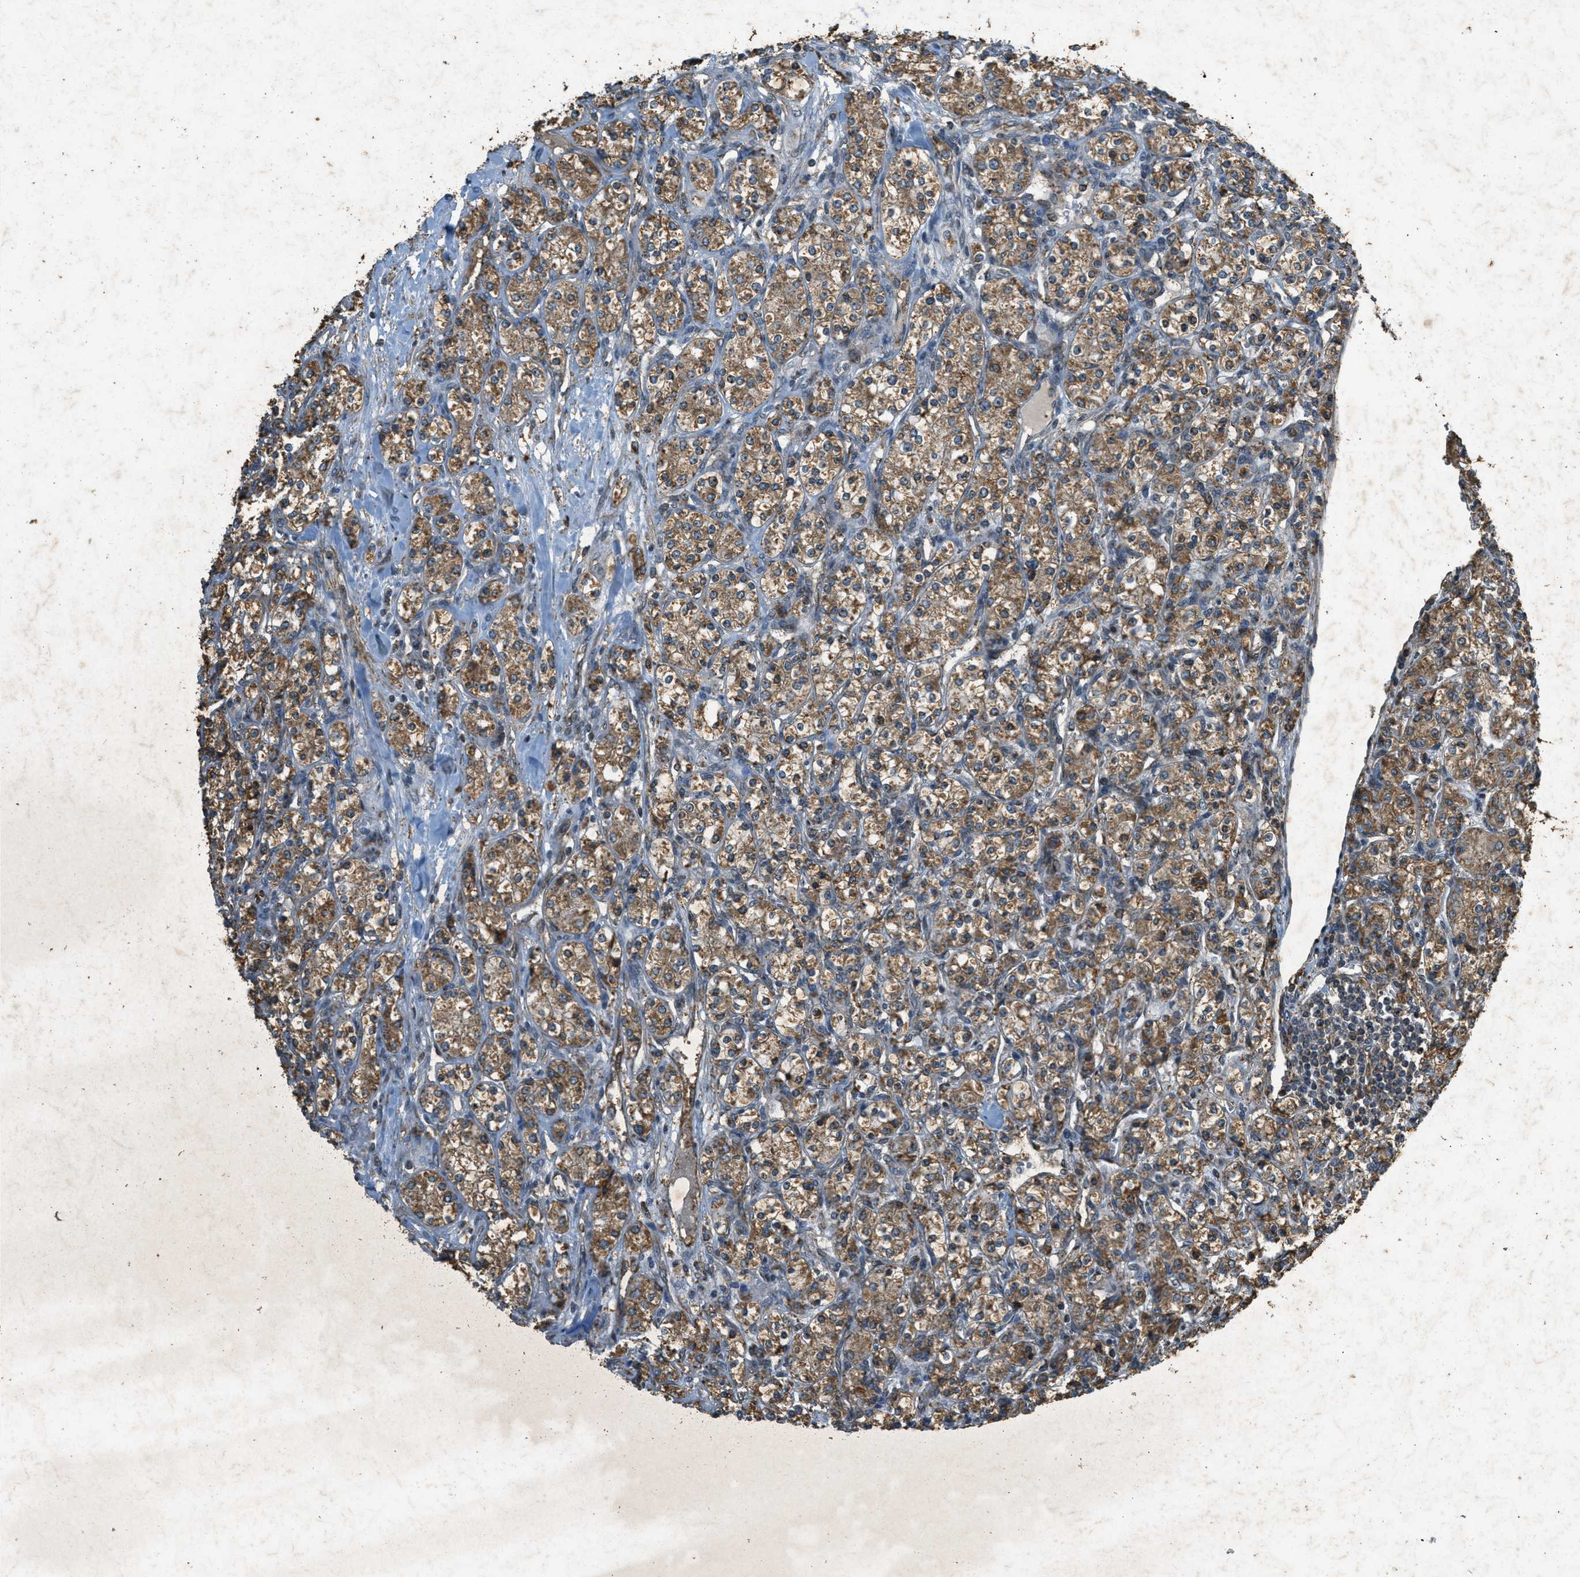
{"staining": {"intensity": "moderate", "quantity": ">75%", "location": "cytoplasmic/membranous"}, "tissue": "renal cancer", "cell_type": "Tumor cells", "image_type": "cancer", "snomed": [{"axis": "morphology", "description": "Adenocarcinoma, NOS"}, {"axis": "topography", "description": "Kidney"}], "caption": "Immunohistochemical staining of human adenocarcinoma (renal) reveals medium levels of moderate cytoplasmic/membranous staining in about >75% of tumor cells.", "gene": "PPP1R15A", "patient": {"sex": "male", "age": 77}}